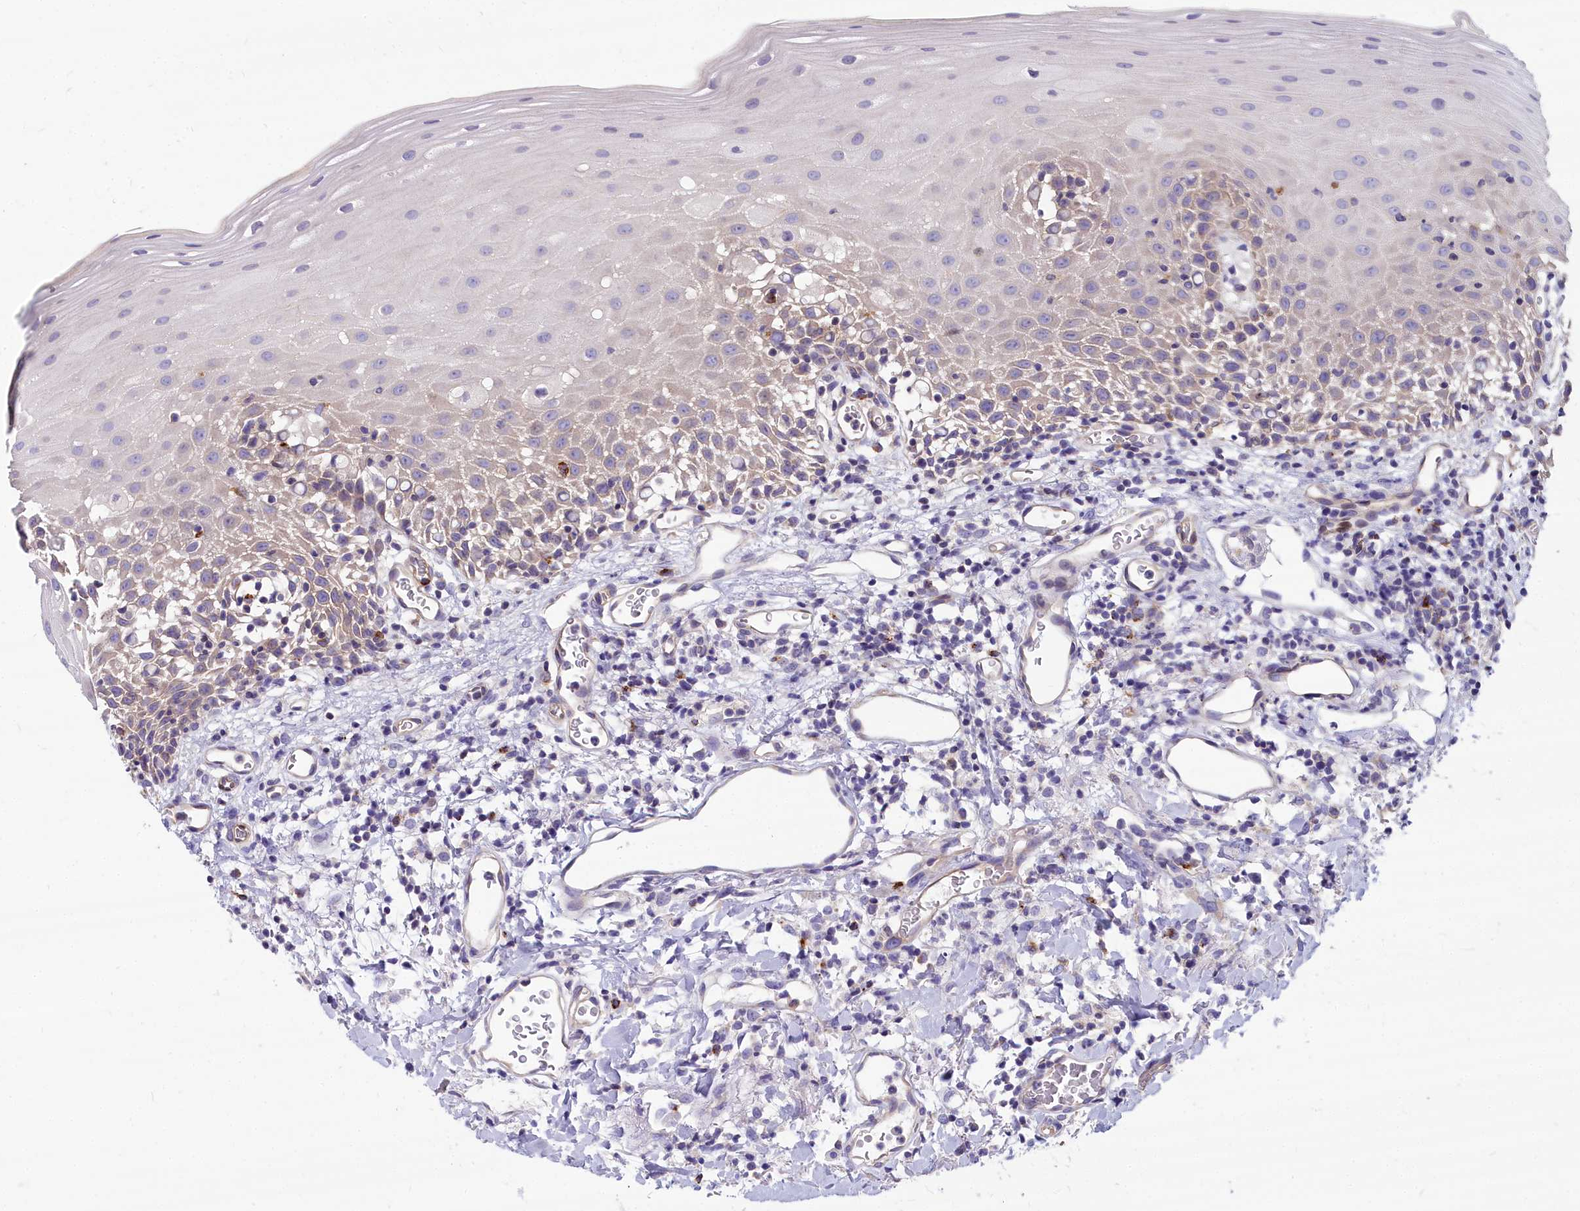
{"staining": {"intensity": "moderate", "quantity": "25%-75%", "location": "cytoplasmic/membranous"}, "tissue": "oral mucosa", "cell_type": "Squamous epithelial cells", "image_type": "normal", "snomed": [{"axis": "morphology", "description": "Normal tissue, NOS"}, {"axis": "topography", "description": "Oral tissue"}], "caption": "An IHC micrograph of normal tissue is shown. Protein staining in brown labels moderate cytoplasmic/membranous positivity in oral mucosa within squamous epithelial cells. (brown staining indicates protein expression, while blue staining denotes nuclei).", "gene": "HLA", "patient": {"sex": "female", "age": 70}}